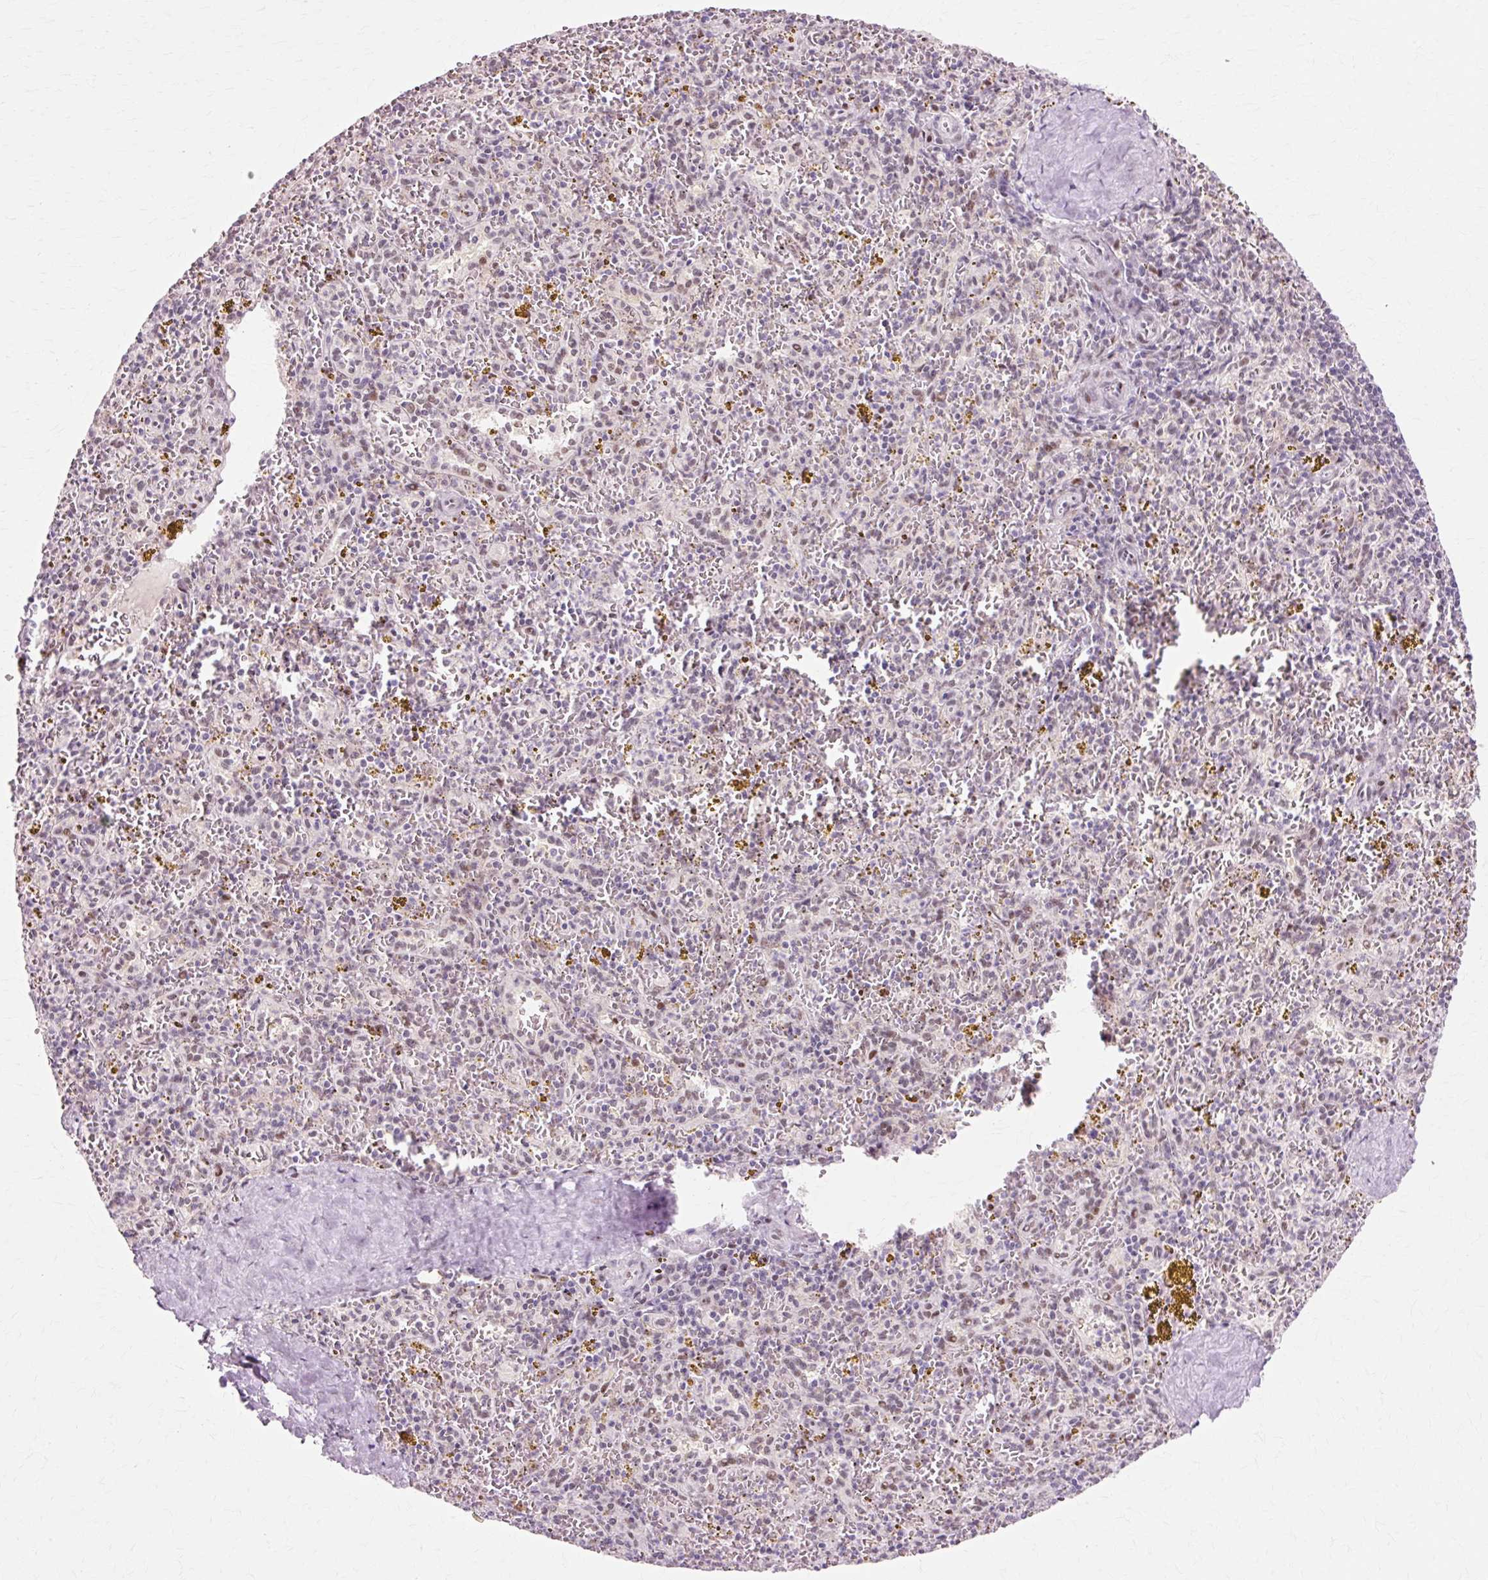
{"staining": {"intensity": "weak", "quantity": "25%-75%", "location": "nuclear"}, "tissue": "spleen", "cell_type": "Cells in red pulp", "image_type": "normal", "snomed": [{"axis": "morphology", "description": "Normal tissue, NOS"}, {"axis": "topography", "description": "Spleen"}], "caption": "DAB (3,3'-diaminobenzidine) immunohistochemical staining of benign human spleen reveals weak nuclear protein expression in about 25%-75% of cells in red pulp.", "gene": "MACROD2", "patient": {"sex": "male", "age": 57}}